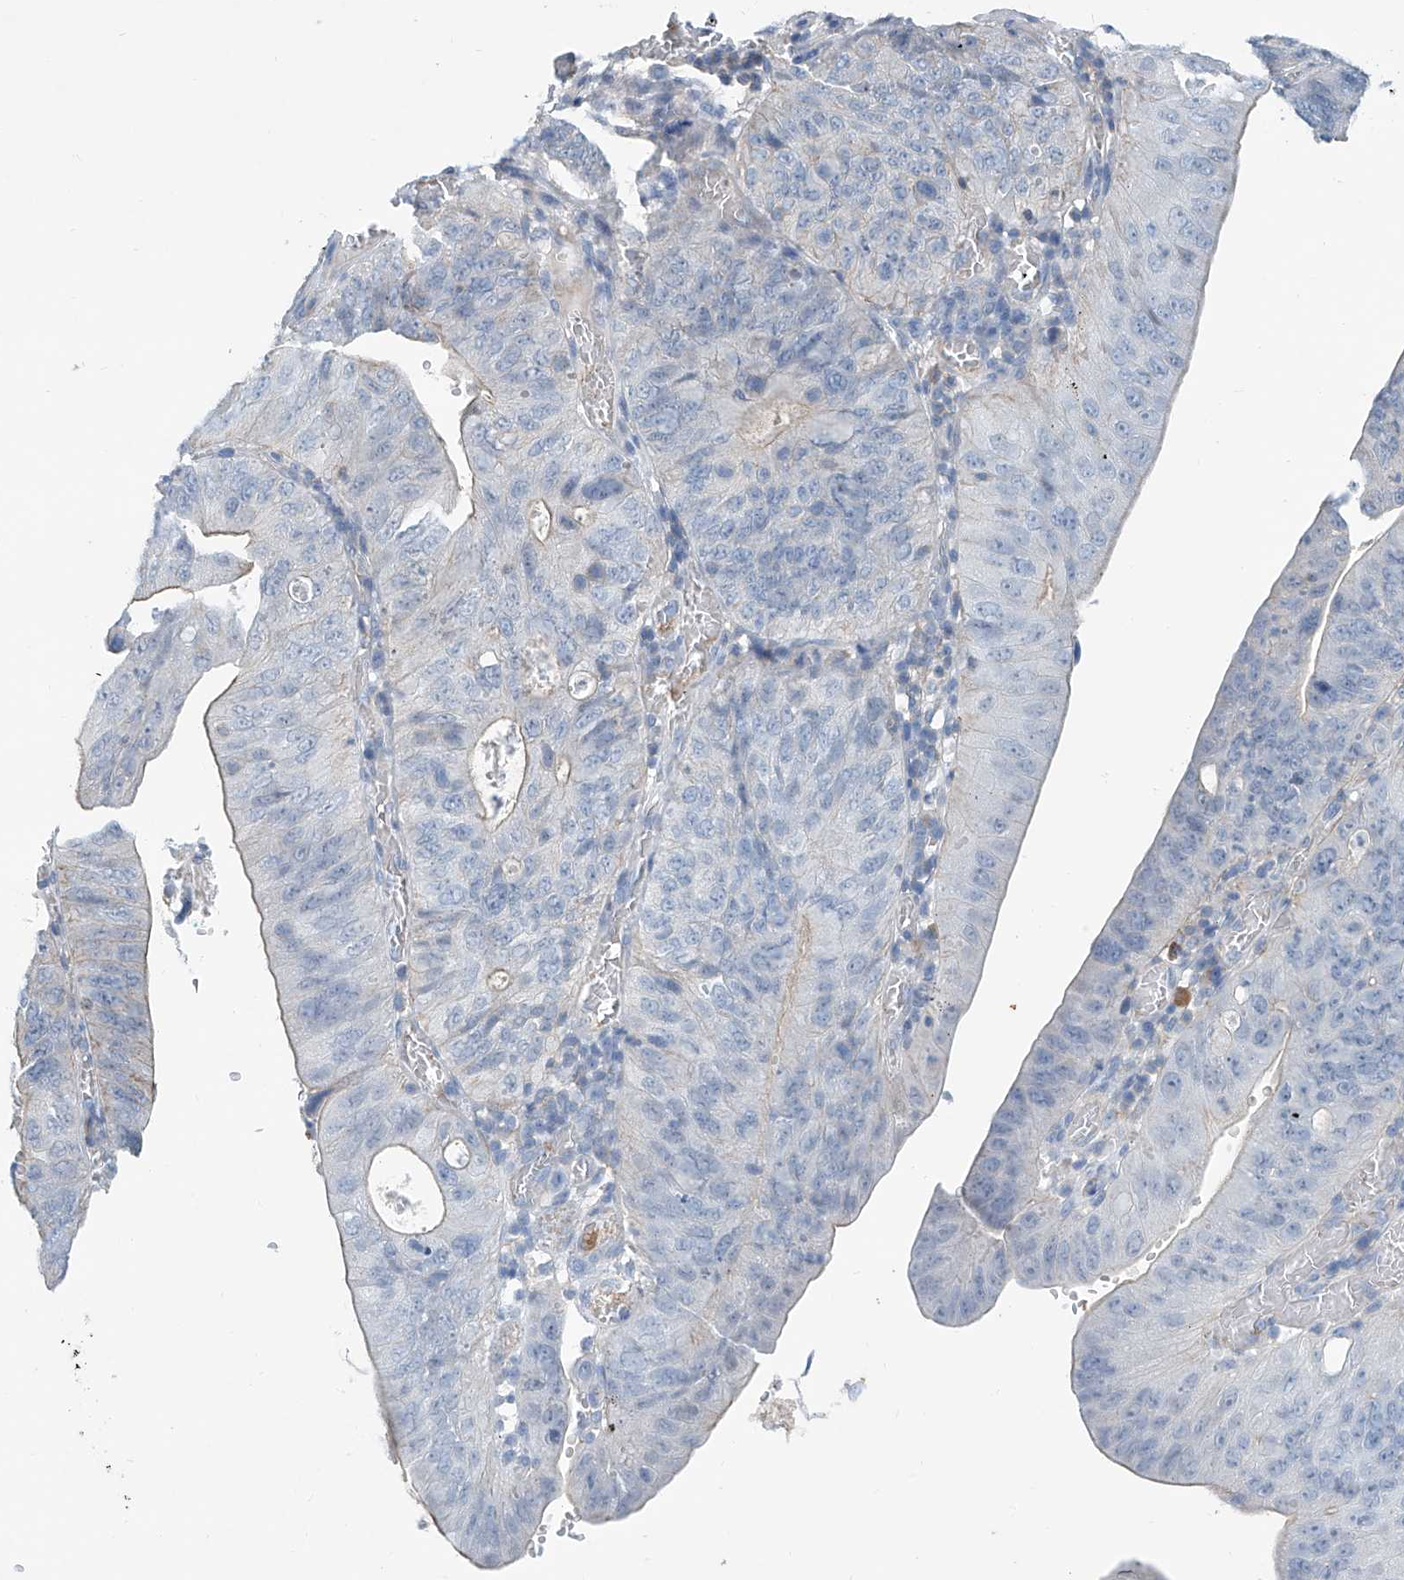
{"staining": {"intensity": "negative", "quantity": "none", "location": "none"}, "tissue": "stomach cancer", "cell_type": "Tumor cells", "image_type": "cancer", "snomed": [{"axis": "morphology", "description": "Adenocarcinoma, NOS"}, {"axis": "topography", "description": "Stomach"}], "caption": "High magnification brightfield microscopy of stomach adenocarcinoma stained with DAB (brown) and counterstained with hematoxylin (blue): tumor cells show no significant positivity.", "gene": "ANKRD34A", "patient": {"sex": "female", "age": 59}}